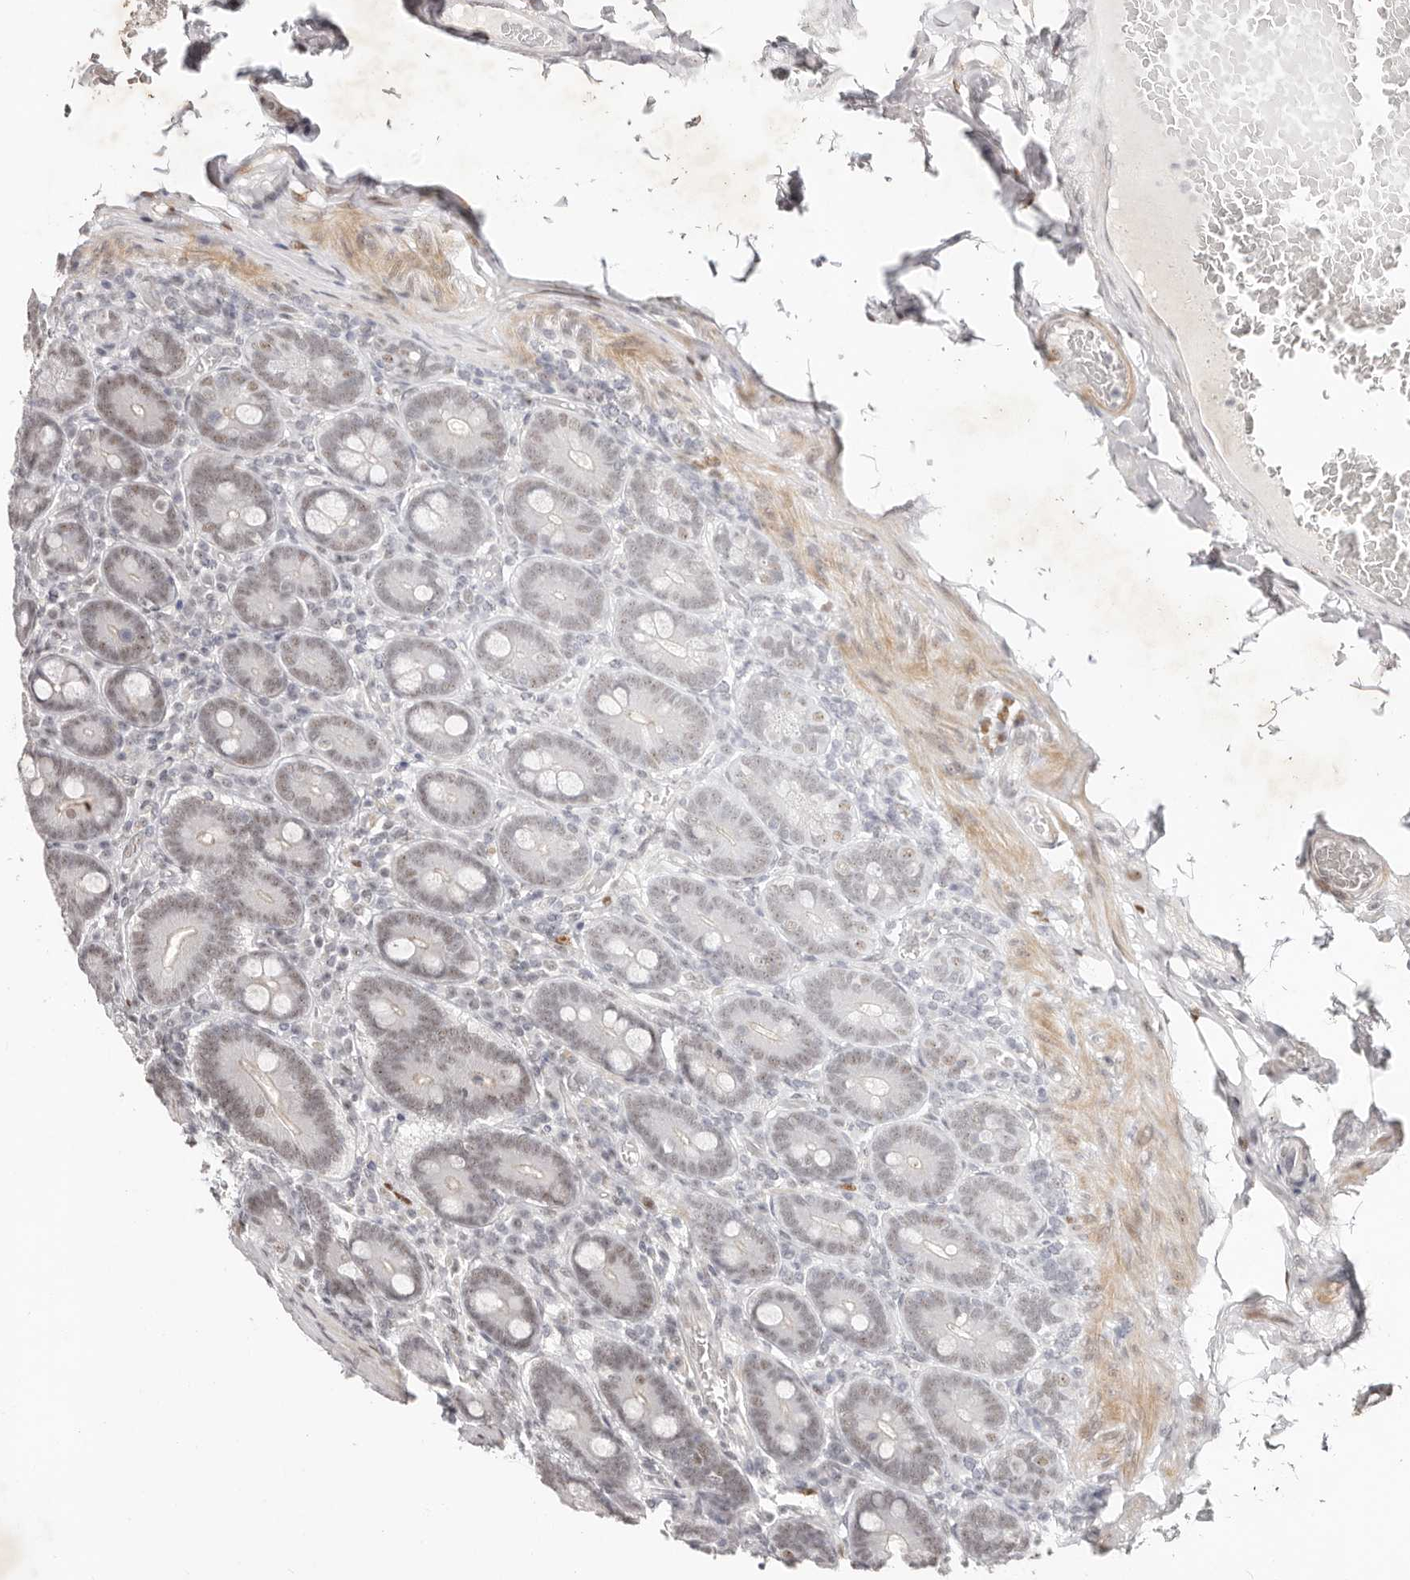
{"staining": {"intensity": "moderate", "quantity": ">75%", "location": "cytoplasmic/membranous,nuclear"}, "tissue": "duodenum", "cell_type": "Glandular cells", "image_type": "normal", "snomed": [{"axis": "morphology", "description": "Normal tissue, NOS"}, {"axis": "topography", "description": "Duodenum"}], "caption": "Immunohistochemical staining of normal duodenum reveals >75% levels of moderate cytoplasmic/membranous,nuclear protein staining in approximately >75% of glandular cells.", "gene": "LARP7", "patient": {"sex": "female", "age": 62}}